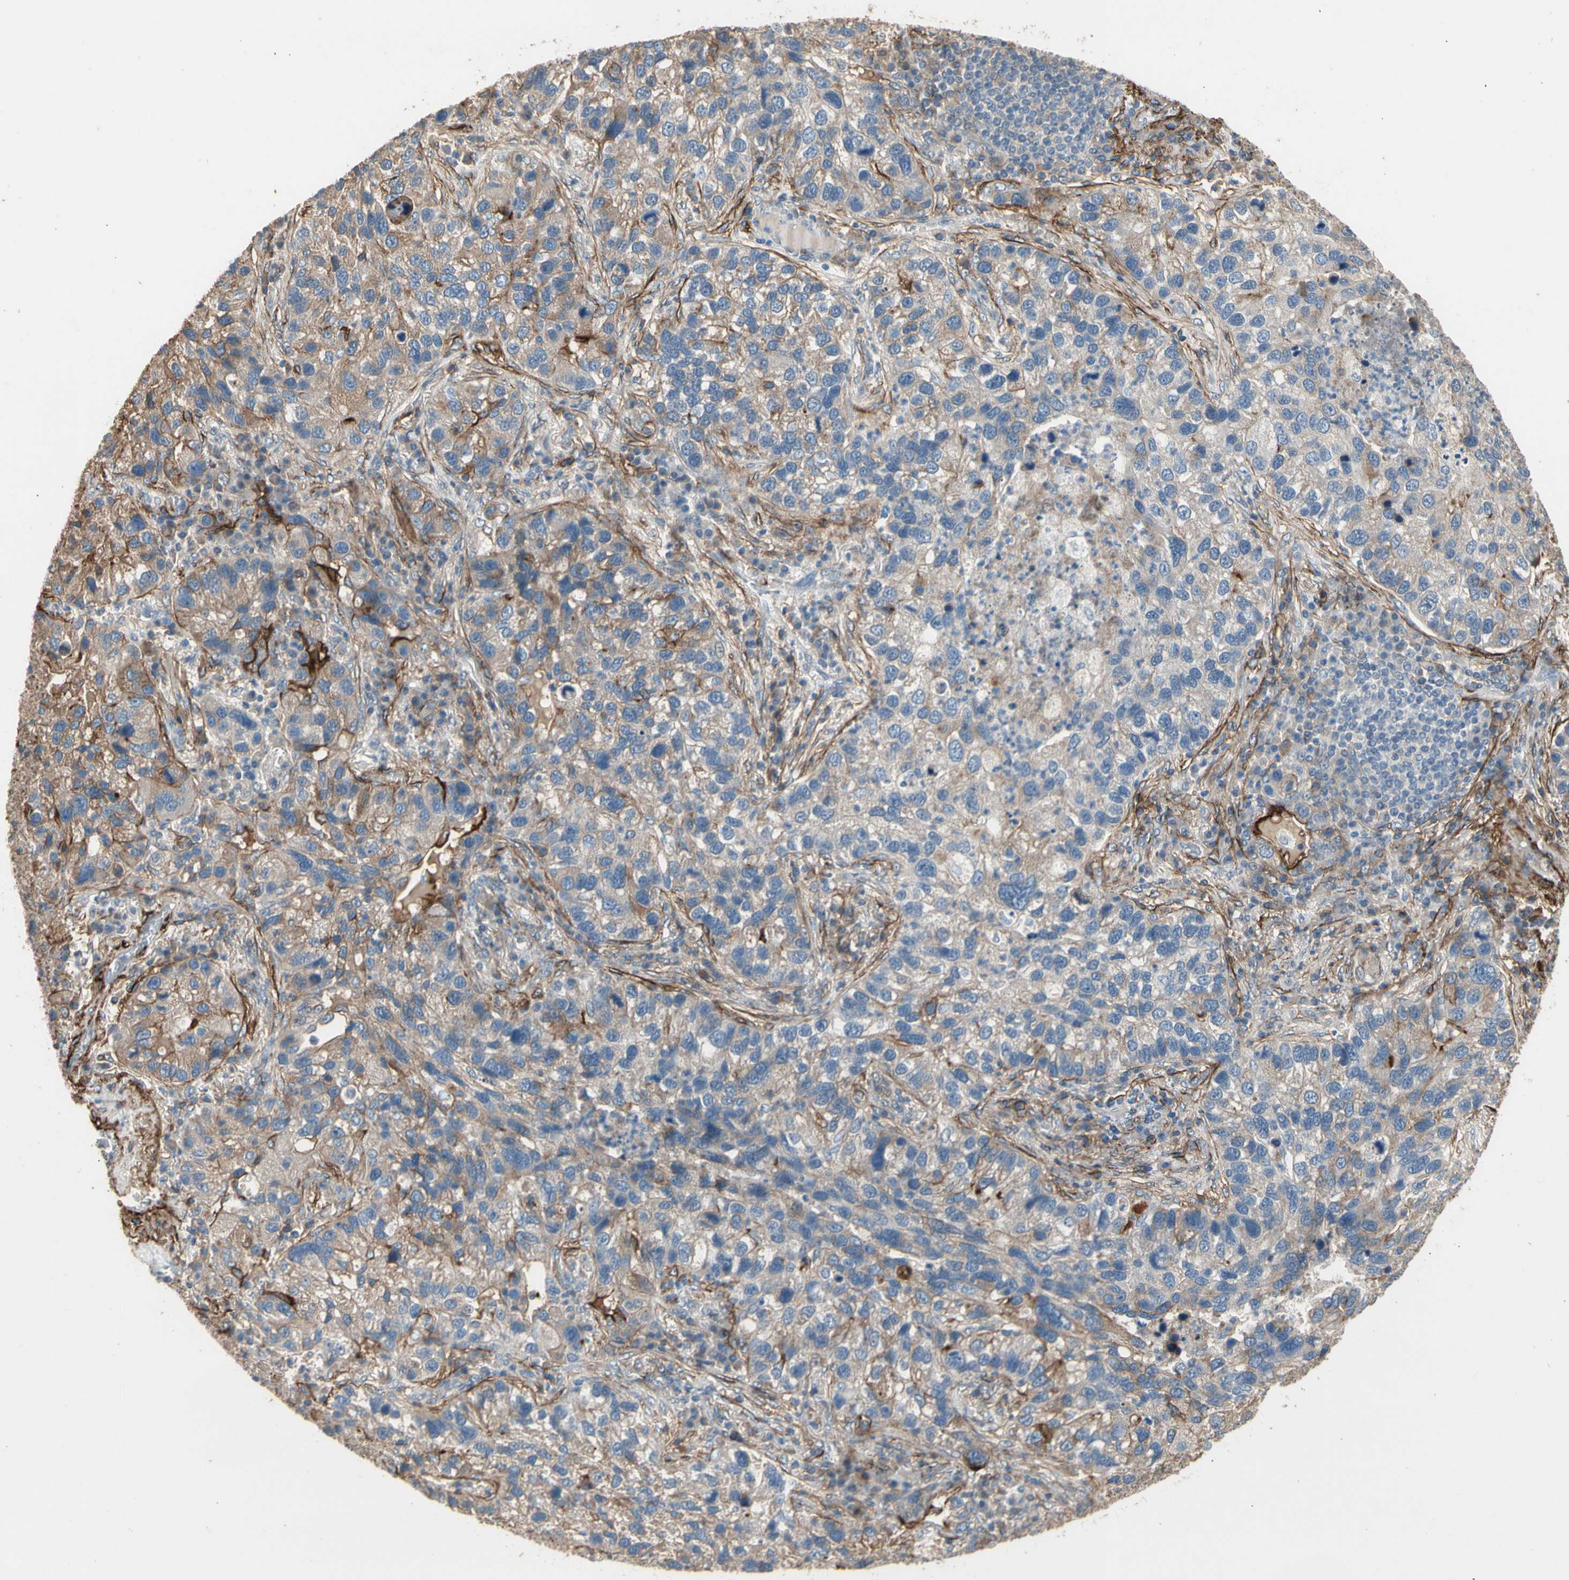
{"staining": {"intensity": "moderate", "quantity": ">75%", "location": "cytoplasmic/membranous"}, "tissue": "lung cancer", "cell_type": "Tumor cells", "image_type": "cancer", "snomed": [{"axis": "morphology", "description": "Normal tissue, NOS"}, {"axis": "morphology", "description": "Adenocarcinoma, NOS"}, {"axis": "topography", "description": "Bronchus"}, {"axis": "topography", "description": "Lung"}], "caption": "A brown stain shows moderate cytoplasmic/membranous staining of a protein in lung cancer tumor cells.", "gene": "SUSD2", "patient": {"sex": "male", "age": 54}}